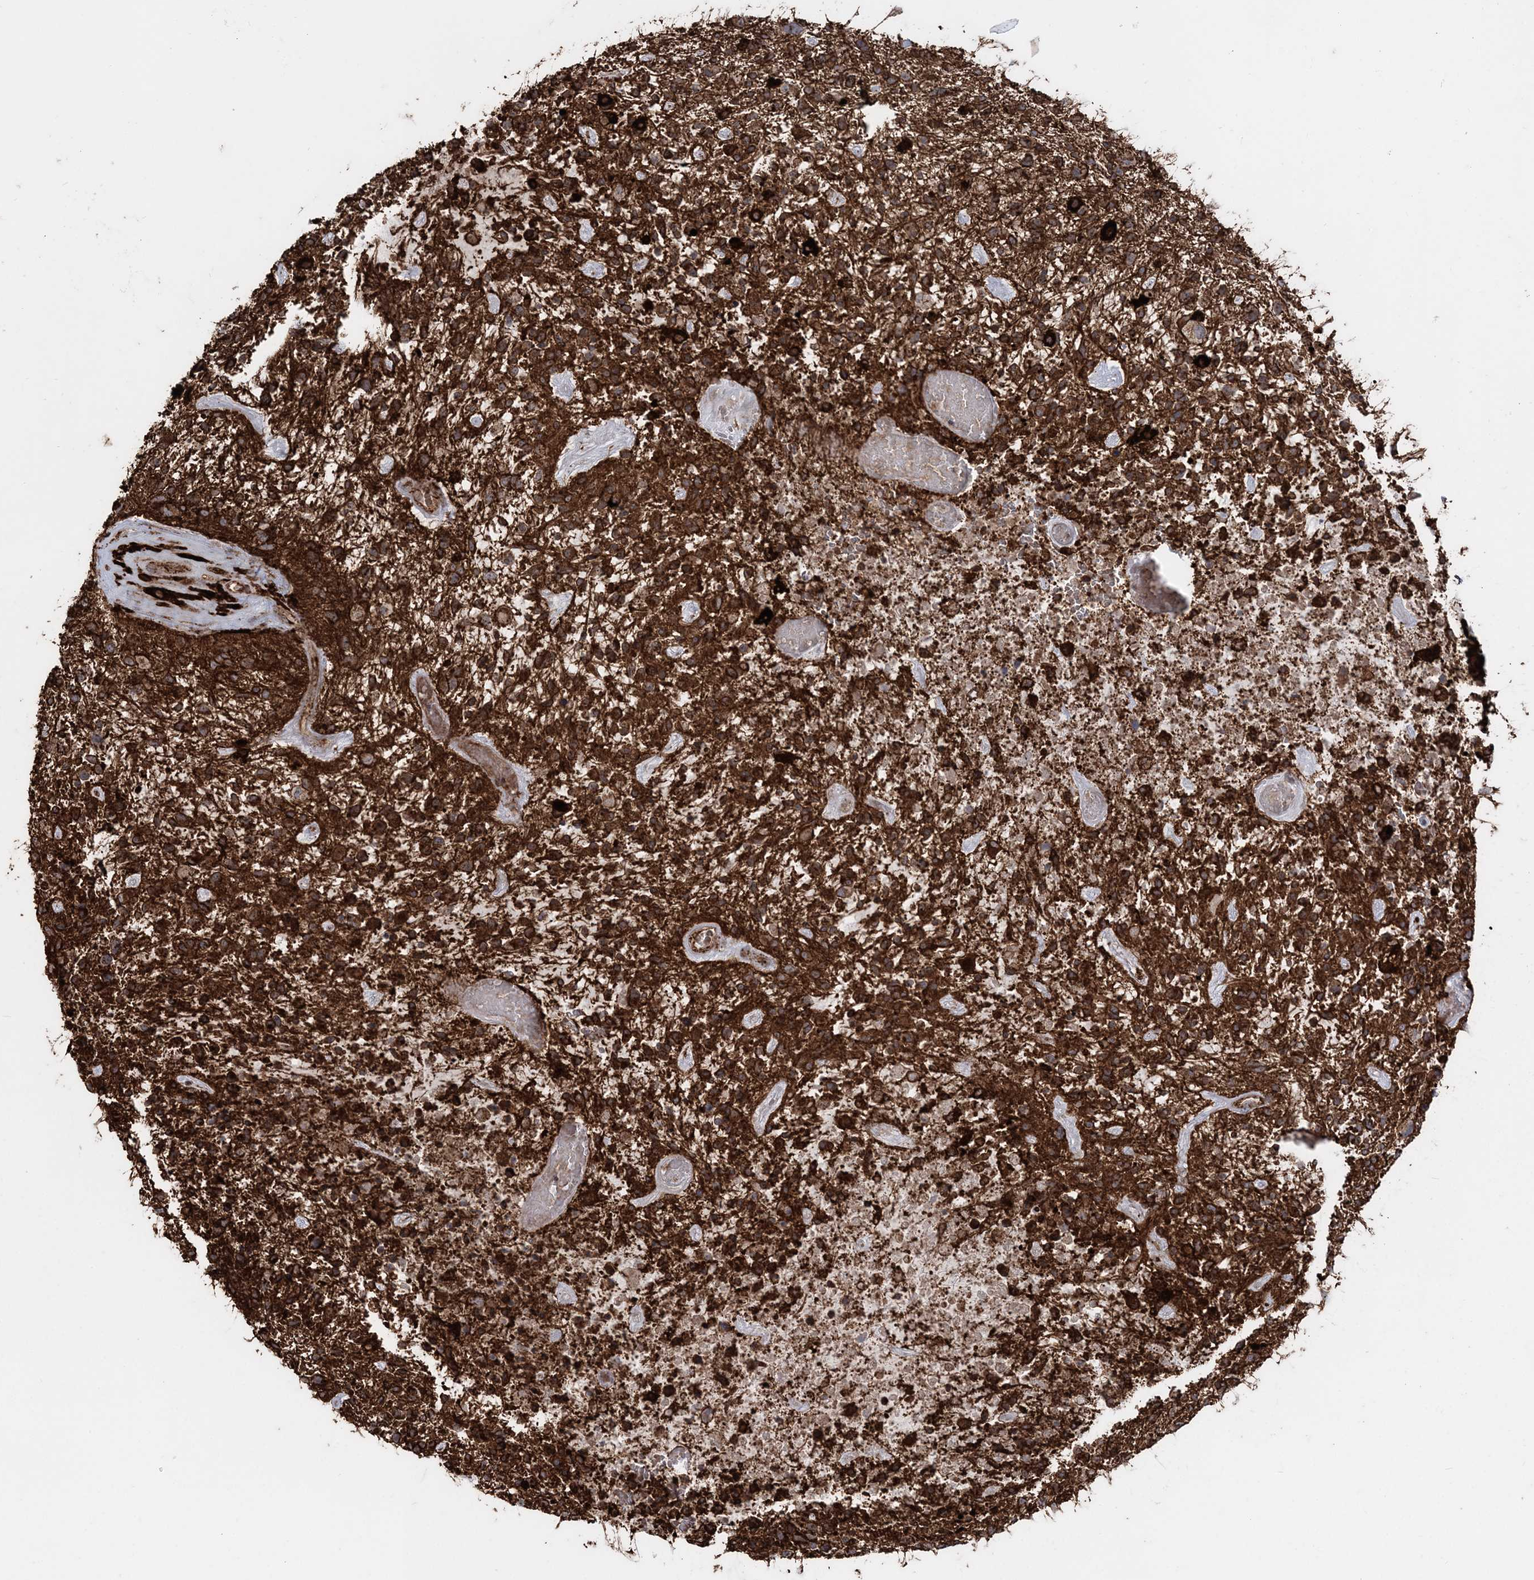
{"staining": {"intensity": "strong", "quantity": ">75%", "location": "cytoplasmic/membranous"}, "tissue": "glioma", "cell_type": "Tumor cells", "image_type": "cancer", "snomed": [{"axis": "morphology", "description": "Glioma, malignant, High grade"}, {"axis": "topography", "description": "Brain"}], "caption": "Immunohistochemistry (IHC) micrograph of high-grade glioma (malignant) stained for a protein (brown), which displays high levels of strong cytoplasmic/membranous expression in approximately >75% of tumor cells.", "gene": "LRPPRC", "patient": {"sex": "male", "age": 47}}